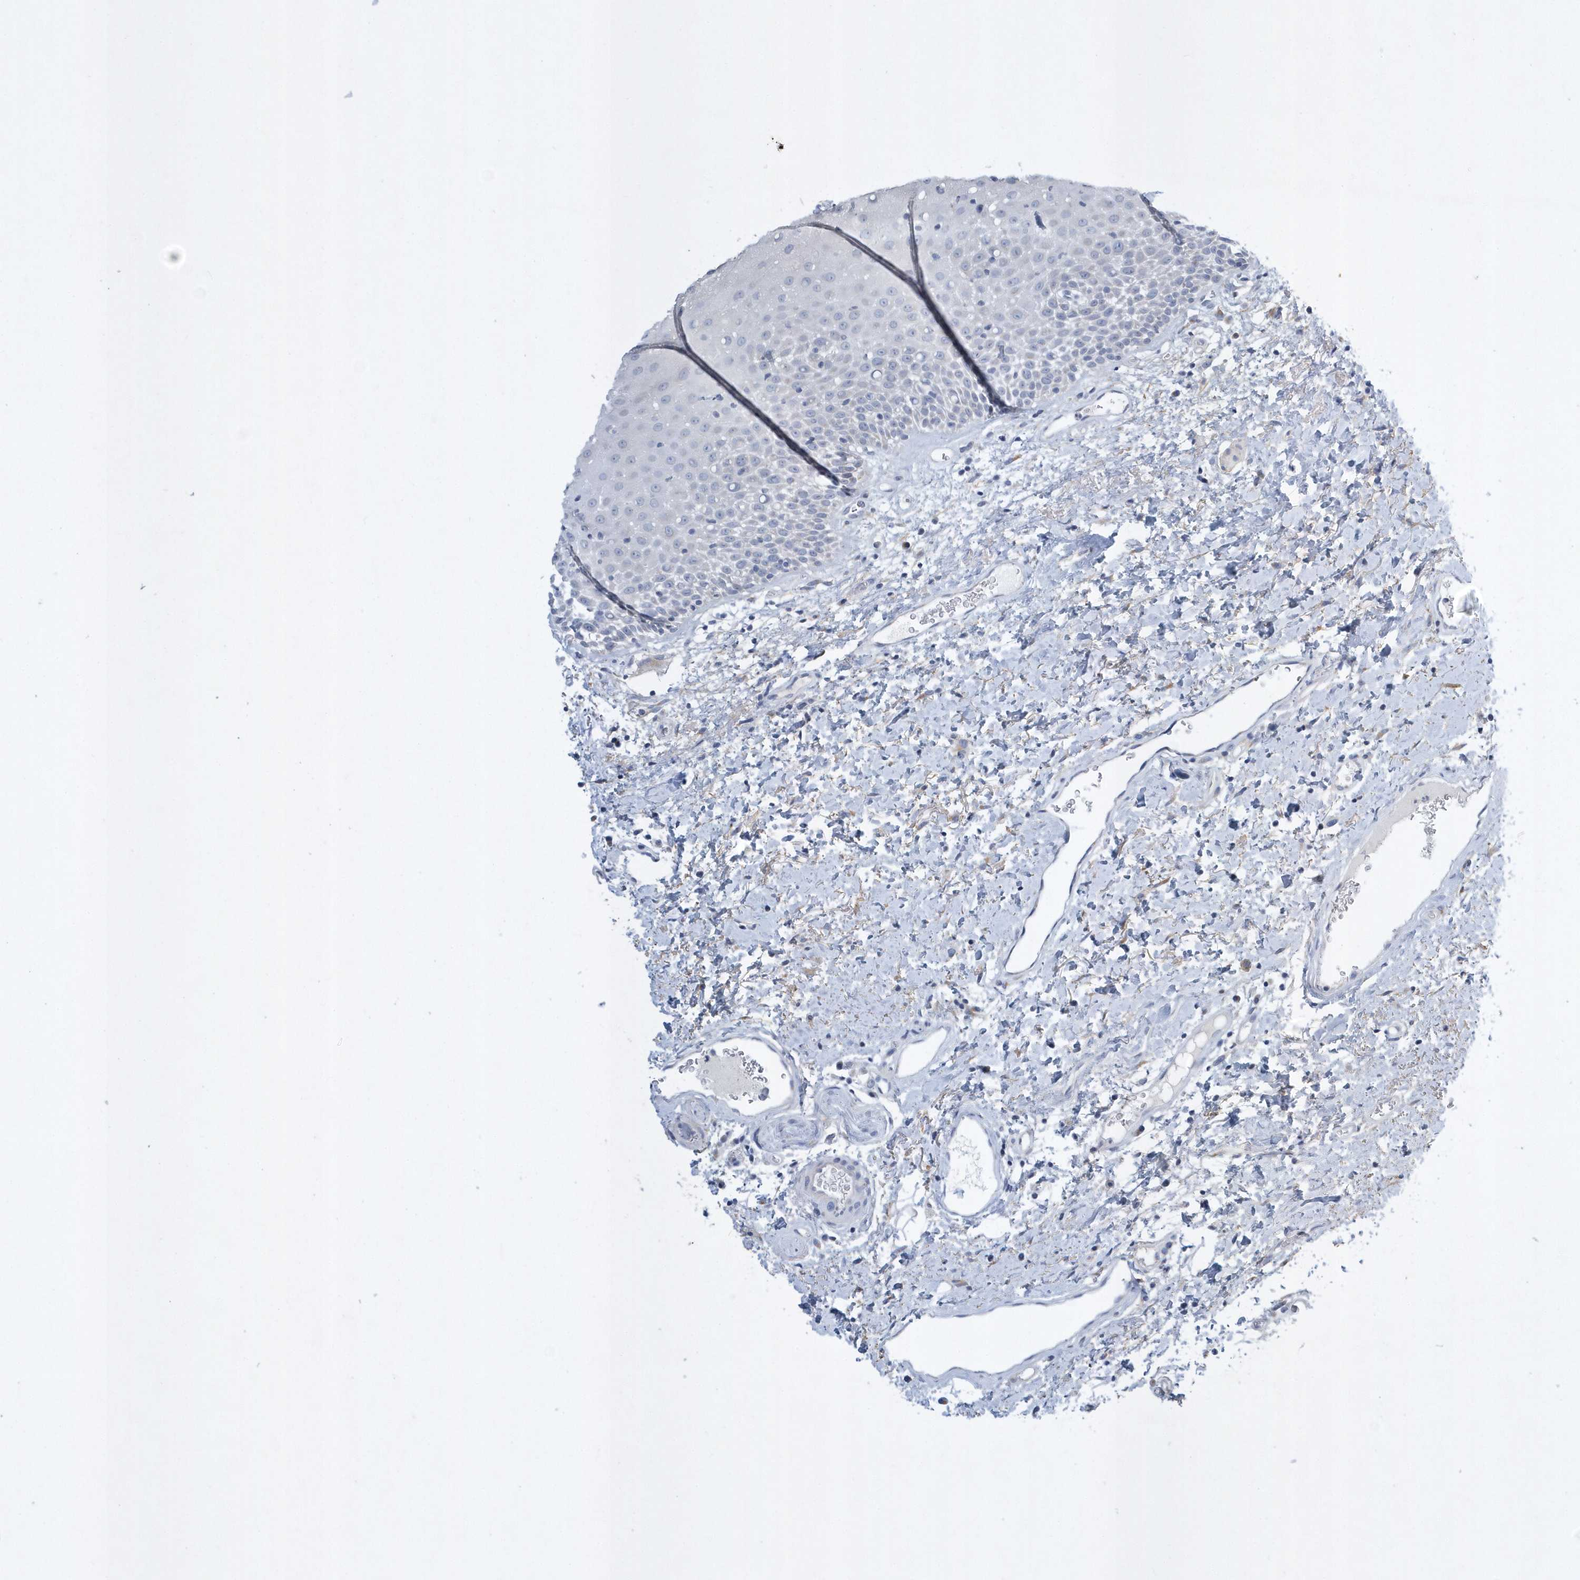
{"staining": {"intensity": "negative", "quantity": "none", "location": "none"}, "tissue": "oral mucosa", "cell_type": "Squamous epithelial cells", "image_type": "normal", "snomed": [{"axis": "morphology", "description": "Normal tissue, NOS"}, {"axis": "topography", "description": "Oral tissue"}], "caption": "A high-resolution histopathology image shows immunohistochemistry staining of normal oral mucosa, which displays no significant staining in squamous epithelial cells.", "gene": "SPATA18", "patient": {"sex": "male", "age": 74}}